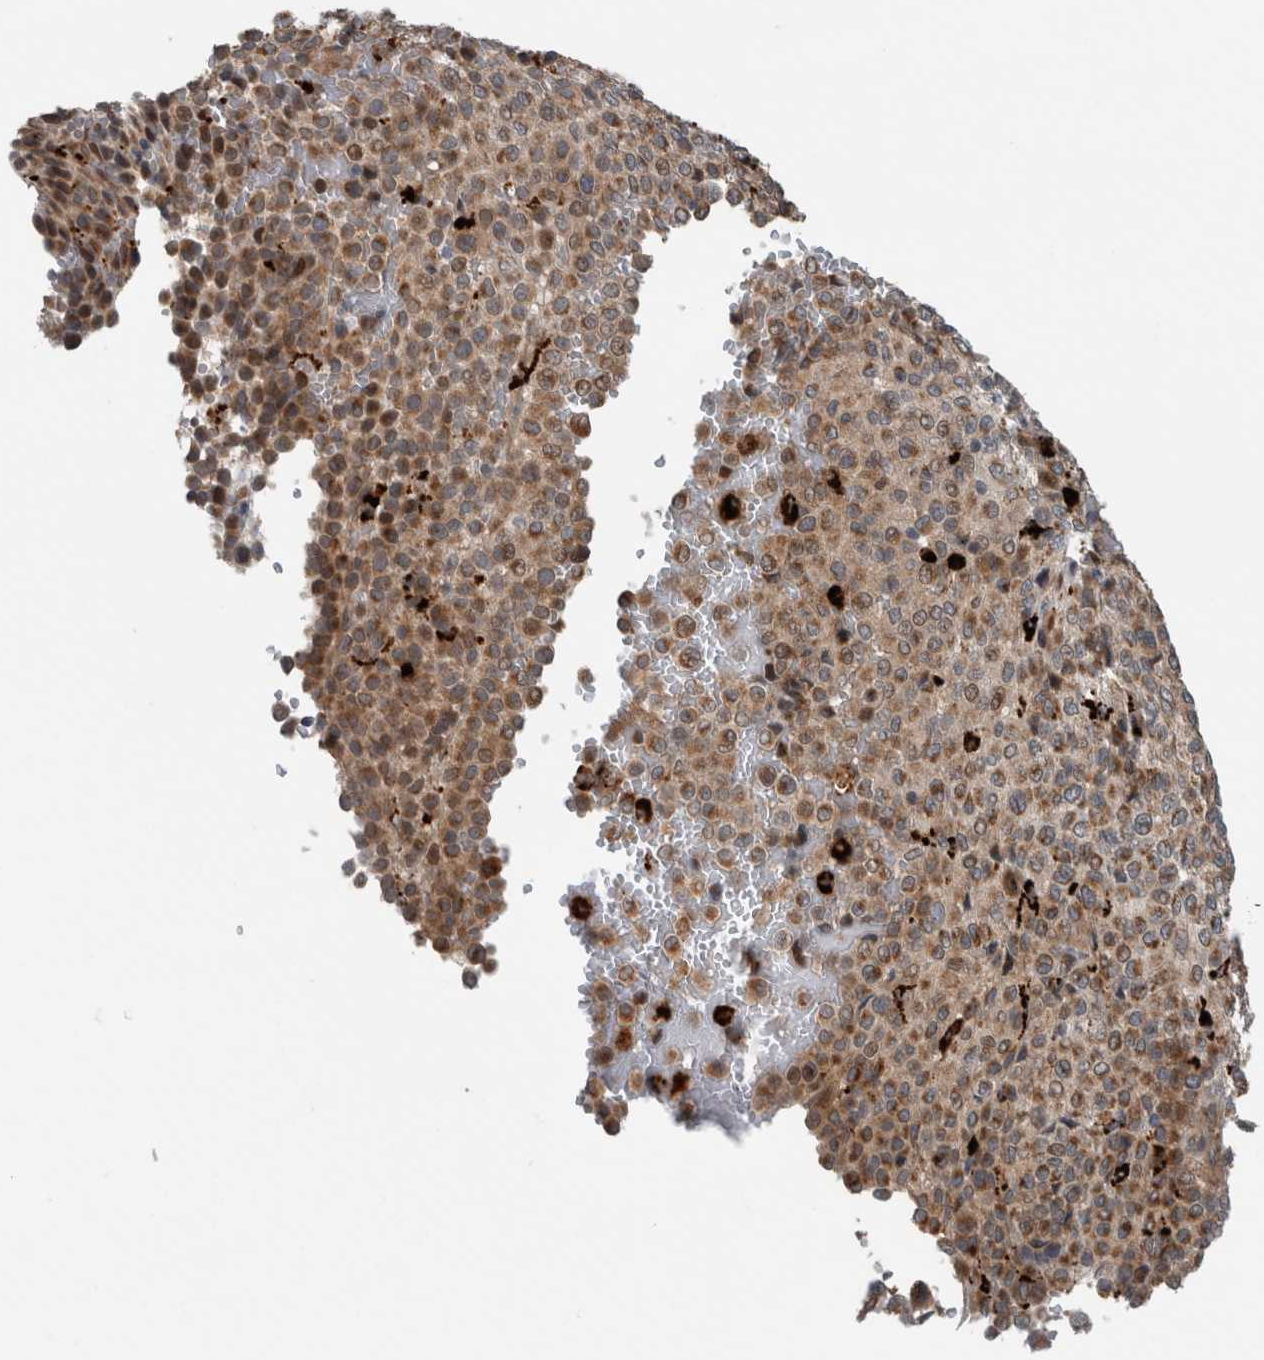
{"staining": {"intensity": "moderate", "quantity": ">75%", "location": "cytoplasmic/membranous"}, "tissue": "melanoma", "cell_type": "Tumor cells", "image_type": "cancer", "snomed": [{"axis": "morphology", "description": "Malignant melanoma, Metastatic site"}, {"axis": "topography", "description": "Pancreas"}], "caption": "Malignant melanoma (metastatic site) stained with a protein marker demonstrates moderate staining in tumor cells.", "gene": "GBA2", "patient": {"sex": "female", "age": 30}}